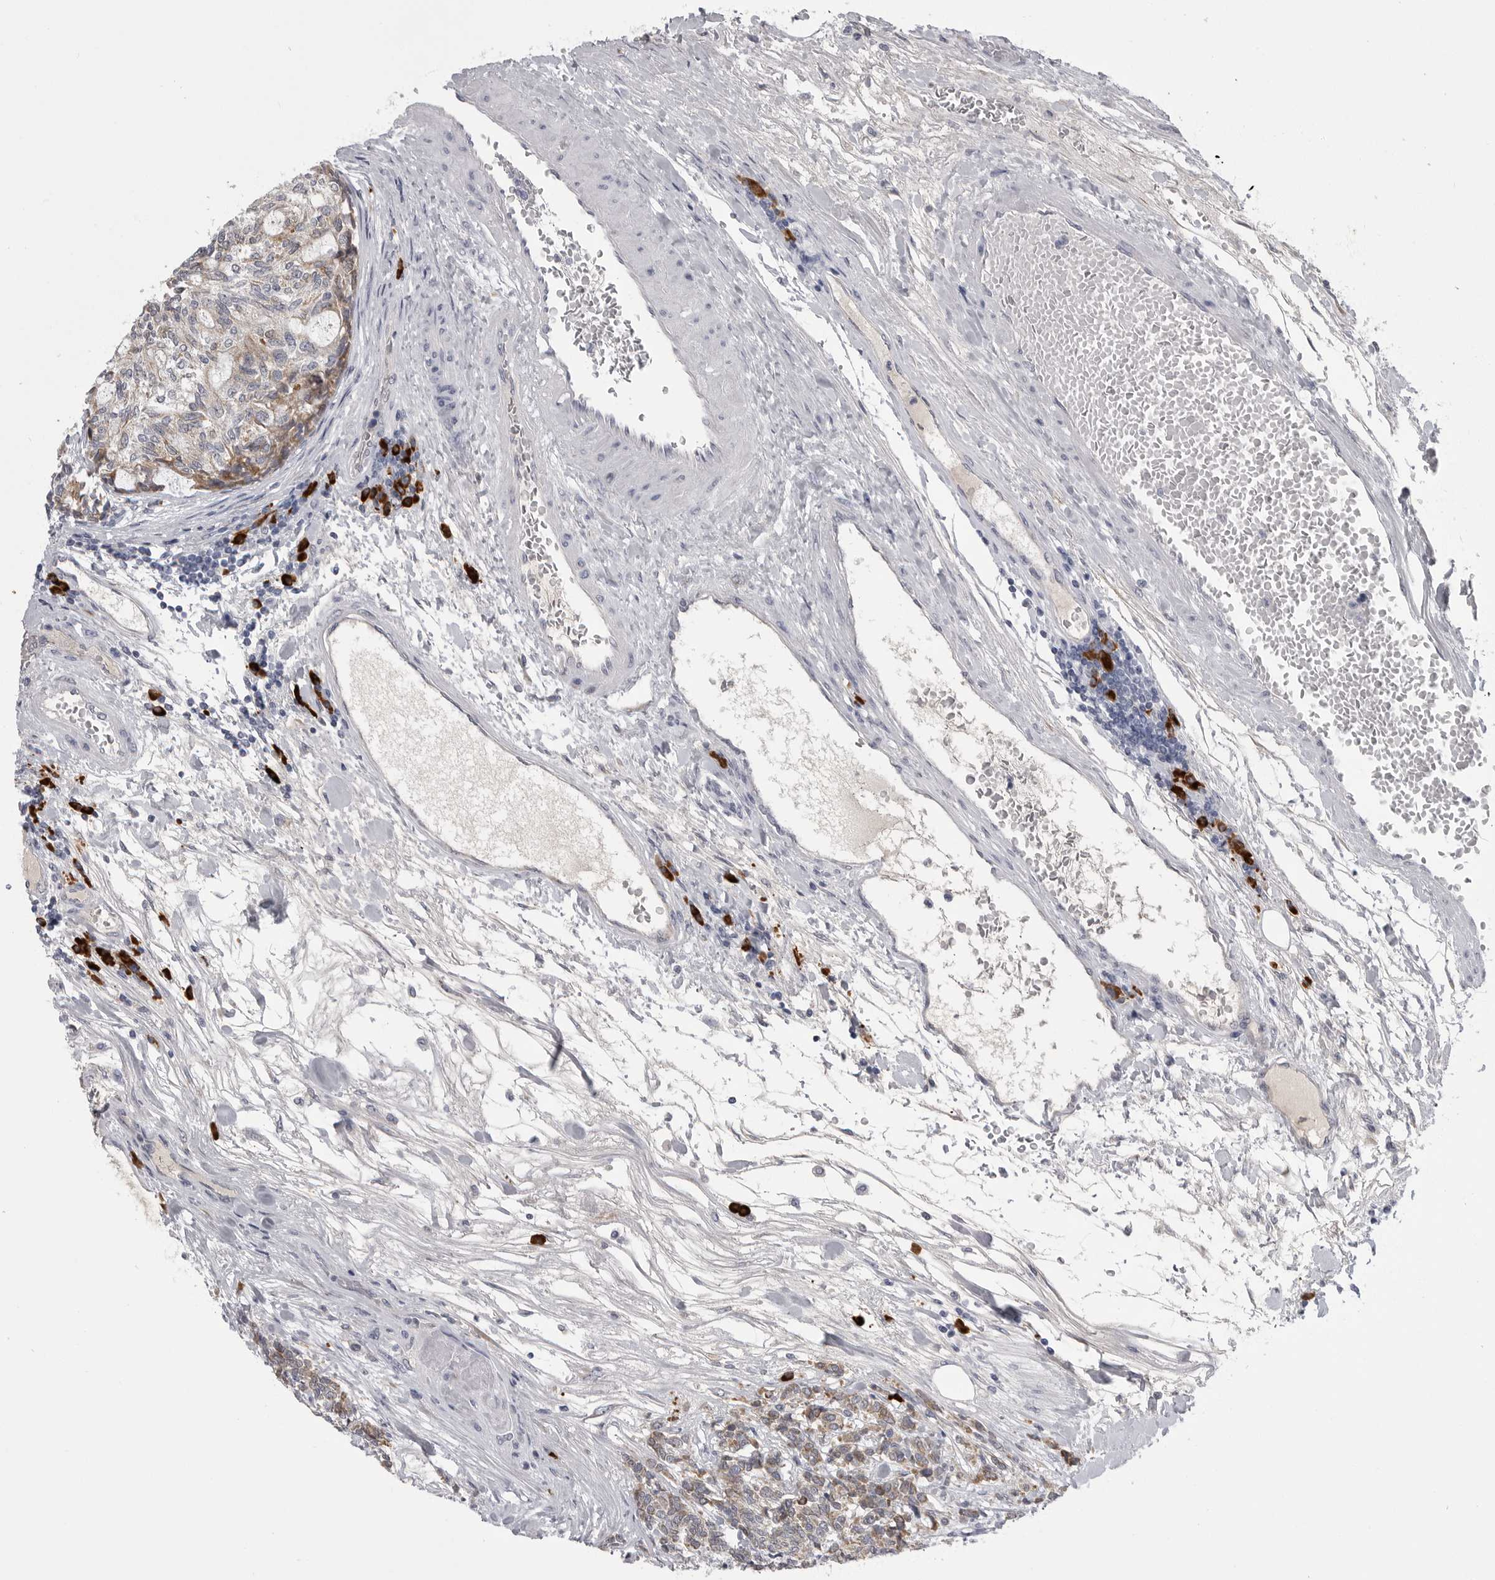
{"staining": {"intensity": "moderate", "quantity": "<25%", "location": "cytoplasmic/membranous"}, "tissue": "carcinoid", "cell_type": "Tumor cells", "image_type": "cancer", "snomed": [{"axis": "morphology", "description": "Carcinoid, malignant, NOS"}, {"axis": "topography", "description": "Pancreas"}], "caption": "Approximately <25% of tumor cells in human malignant carcinoid demonstrate moderate cytoplasmic/membranous protein positivity as visualized by brown immunohistochemical staining.", "gene": "FKBP2", "patient": {"sex": "female", "age": 54}}